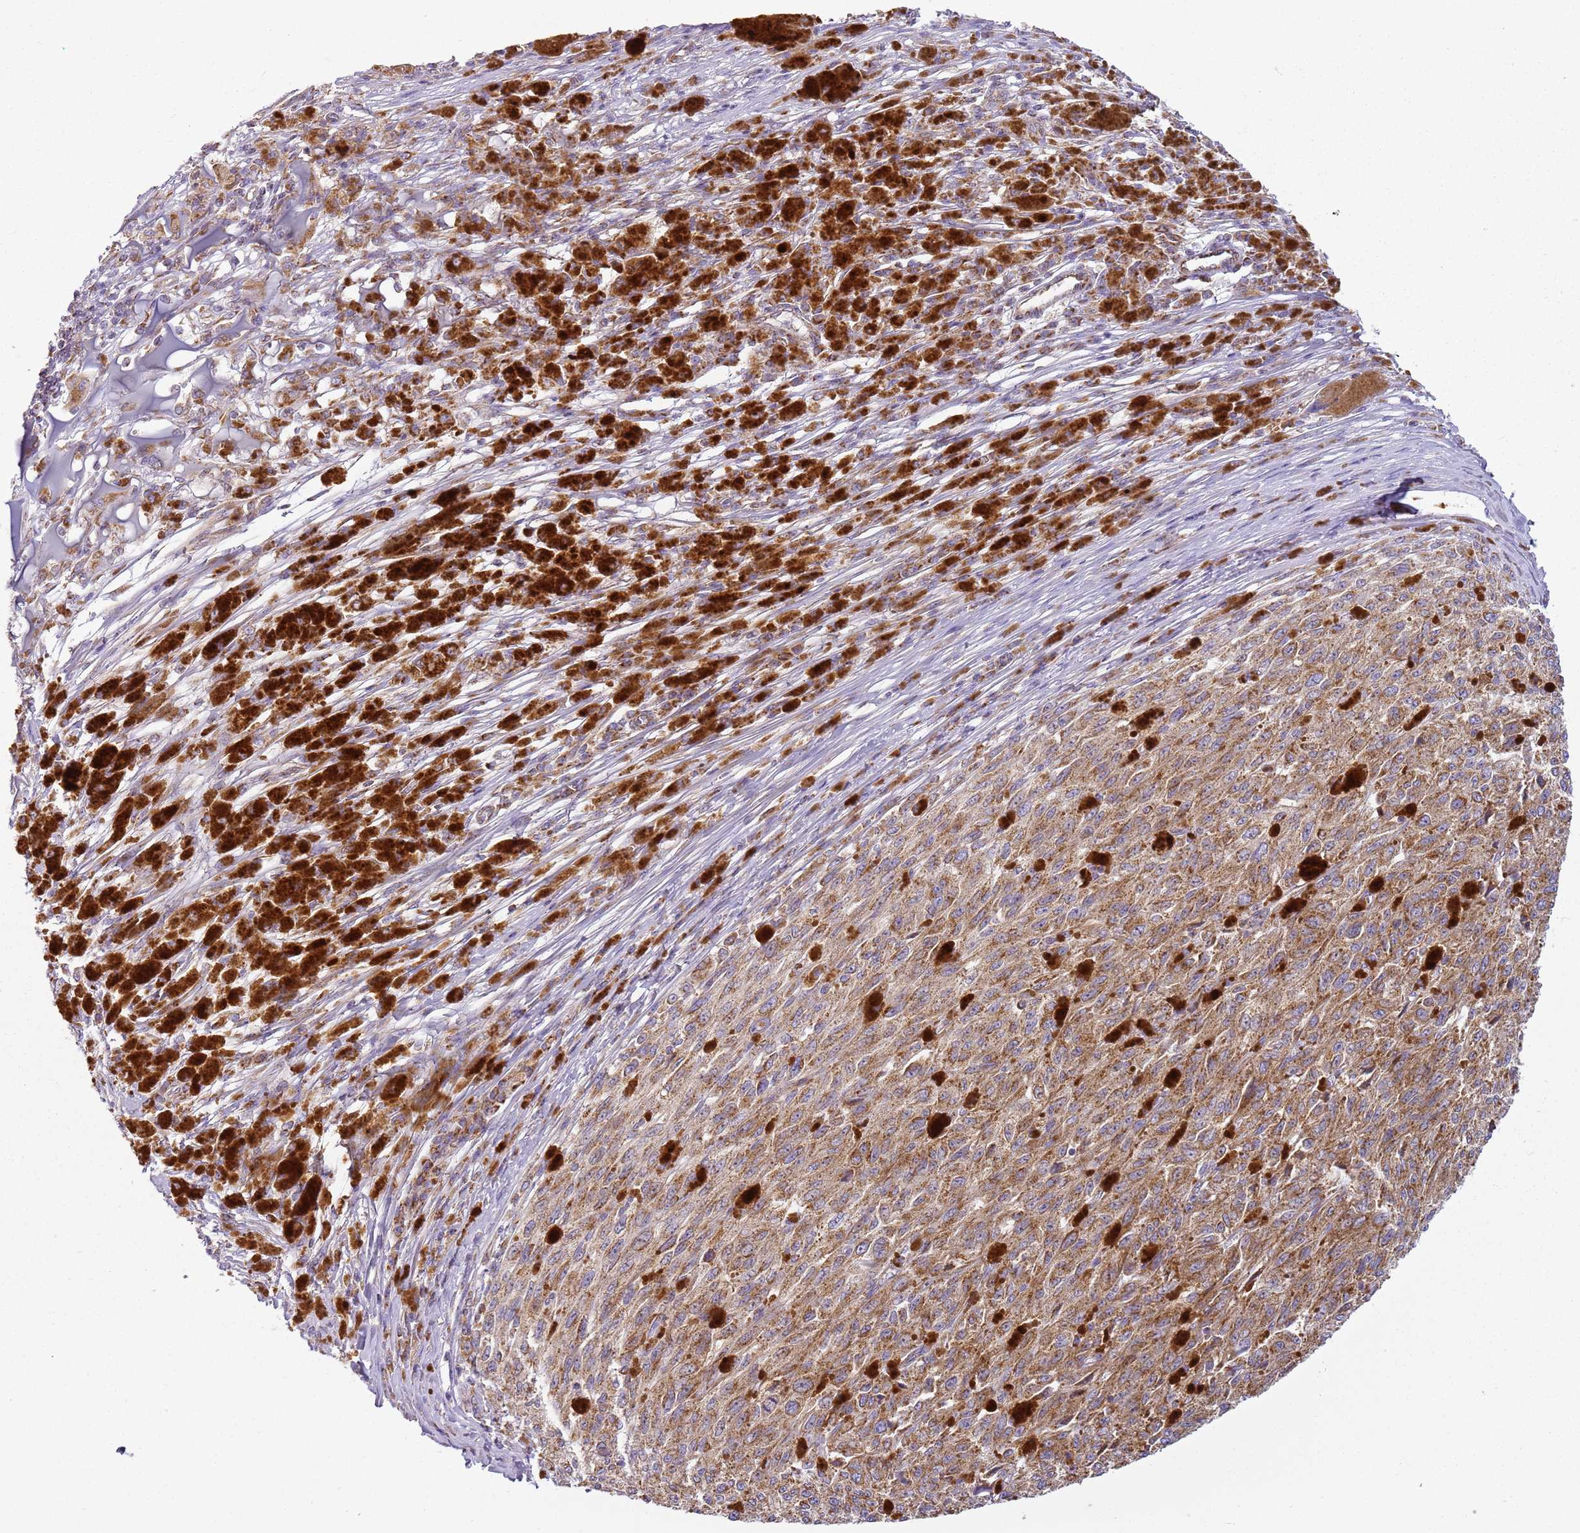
{"staining": {"intensity": "moderate", "quantity": ">75%", "location": "cytoplasmic/membranous"}, "tissue": "melanoma", "cell_type": "Tumor cells", "image_type": "cancer", "snomed": [{"axis": "morphology", "description": "Malignant melanoma, NOS"}, {"axis": "topography", "description": "Skin"}], "caption": "Human malignant melanoma stained with a protein marker reveals moderate staining in tumor cells.", "gene": "TMEM200C", "patient": {"sex": "female", "age": 52}}